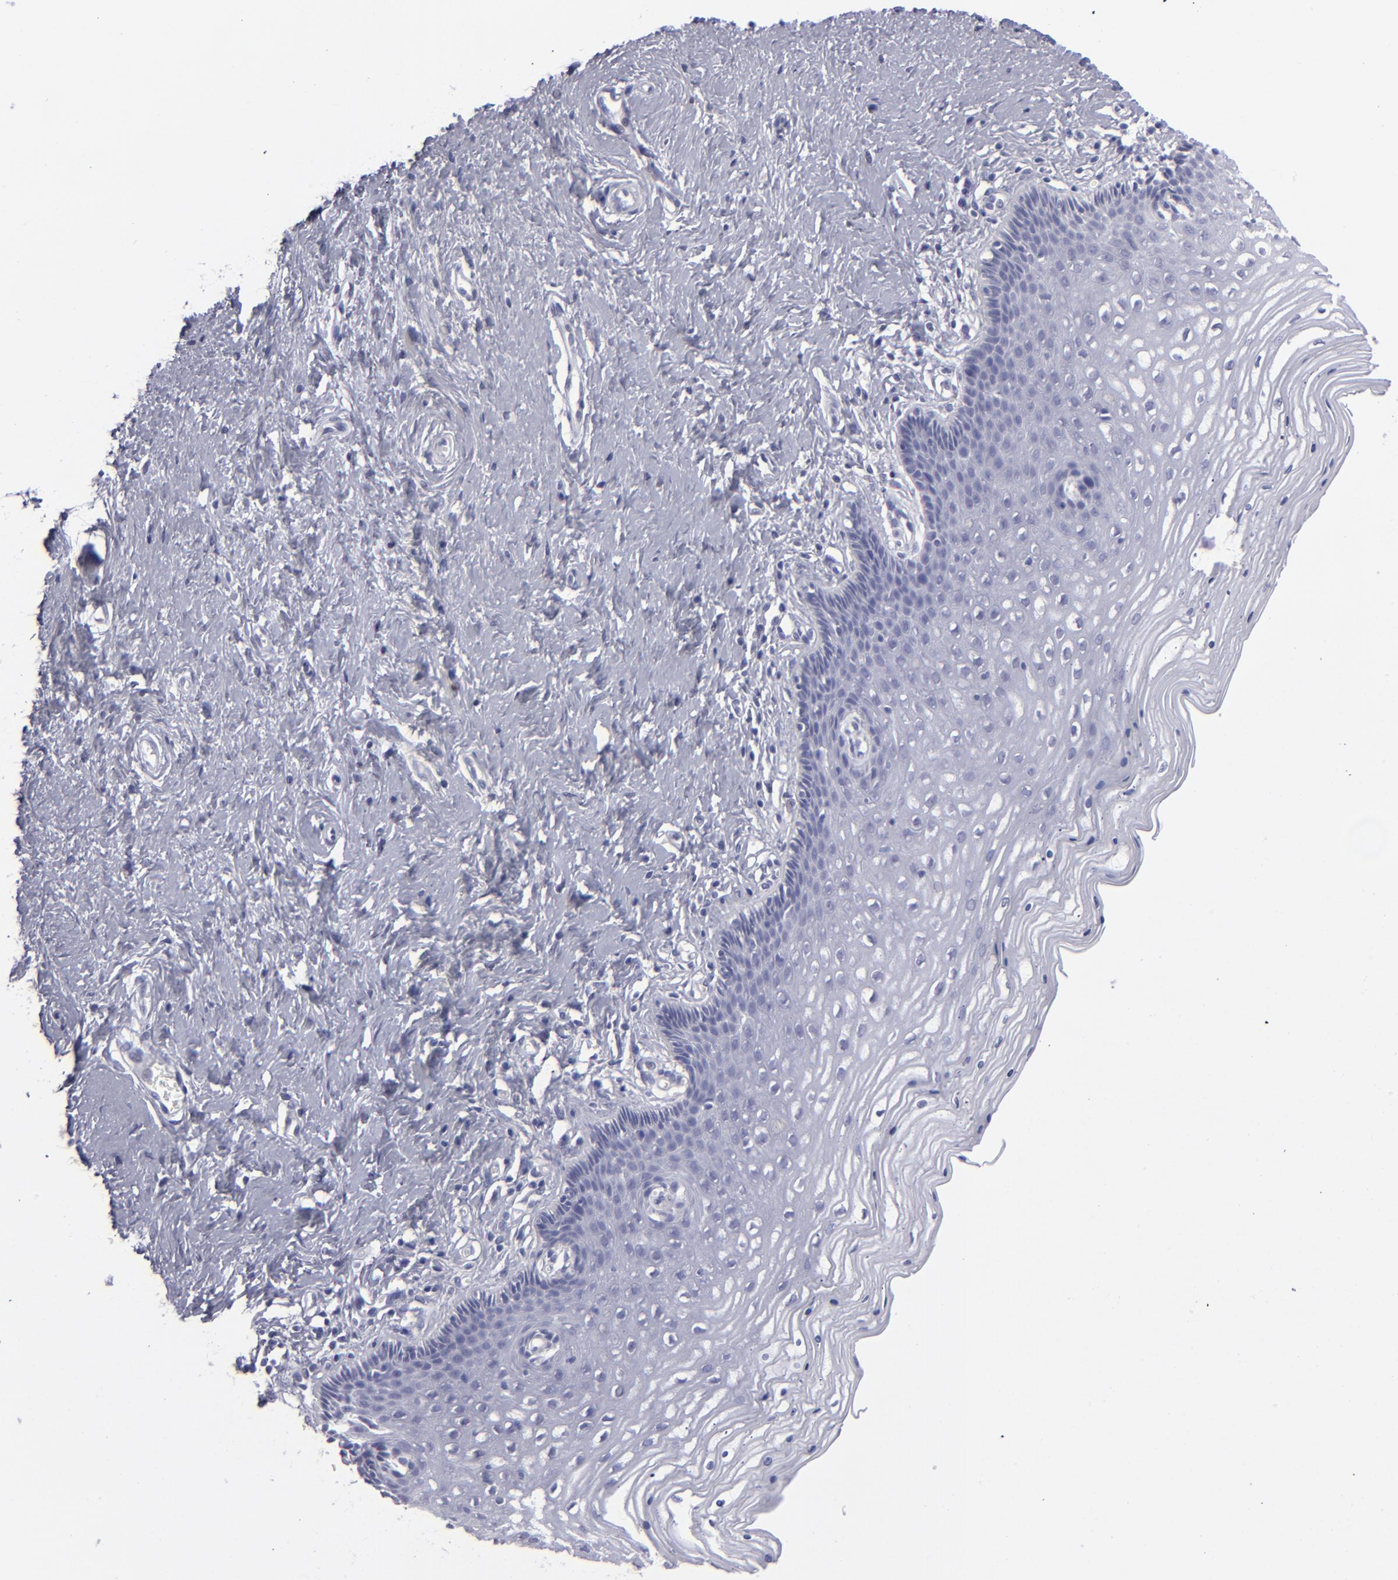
{"staining": {"intensity": "negative", "quantity": "none", "location": "none"}, "tissue": "cervix", "cell_type": "Glandular cells", "image_type": "normal", "snomed": [{"axis": "morphology", "description": "Normal tissue, NOS"}, {"axis": "topography", "description": "Cervix"}], "caption": "Human cervix stained for a protein using immunohistochemistry (IHC) exhibits no staining in glandular cells.", "gene": "ALDOB", "patient": {"sex": "female", "age": 39}}